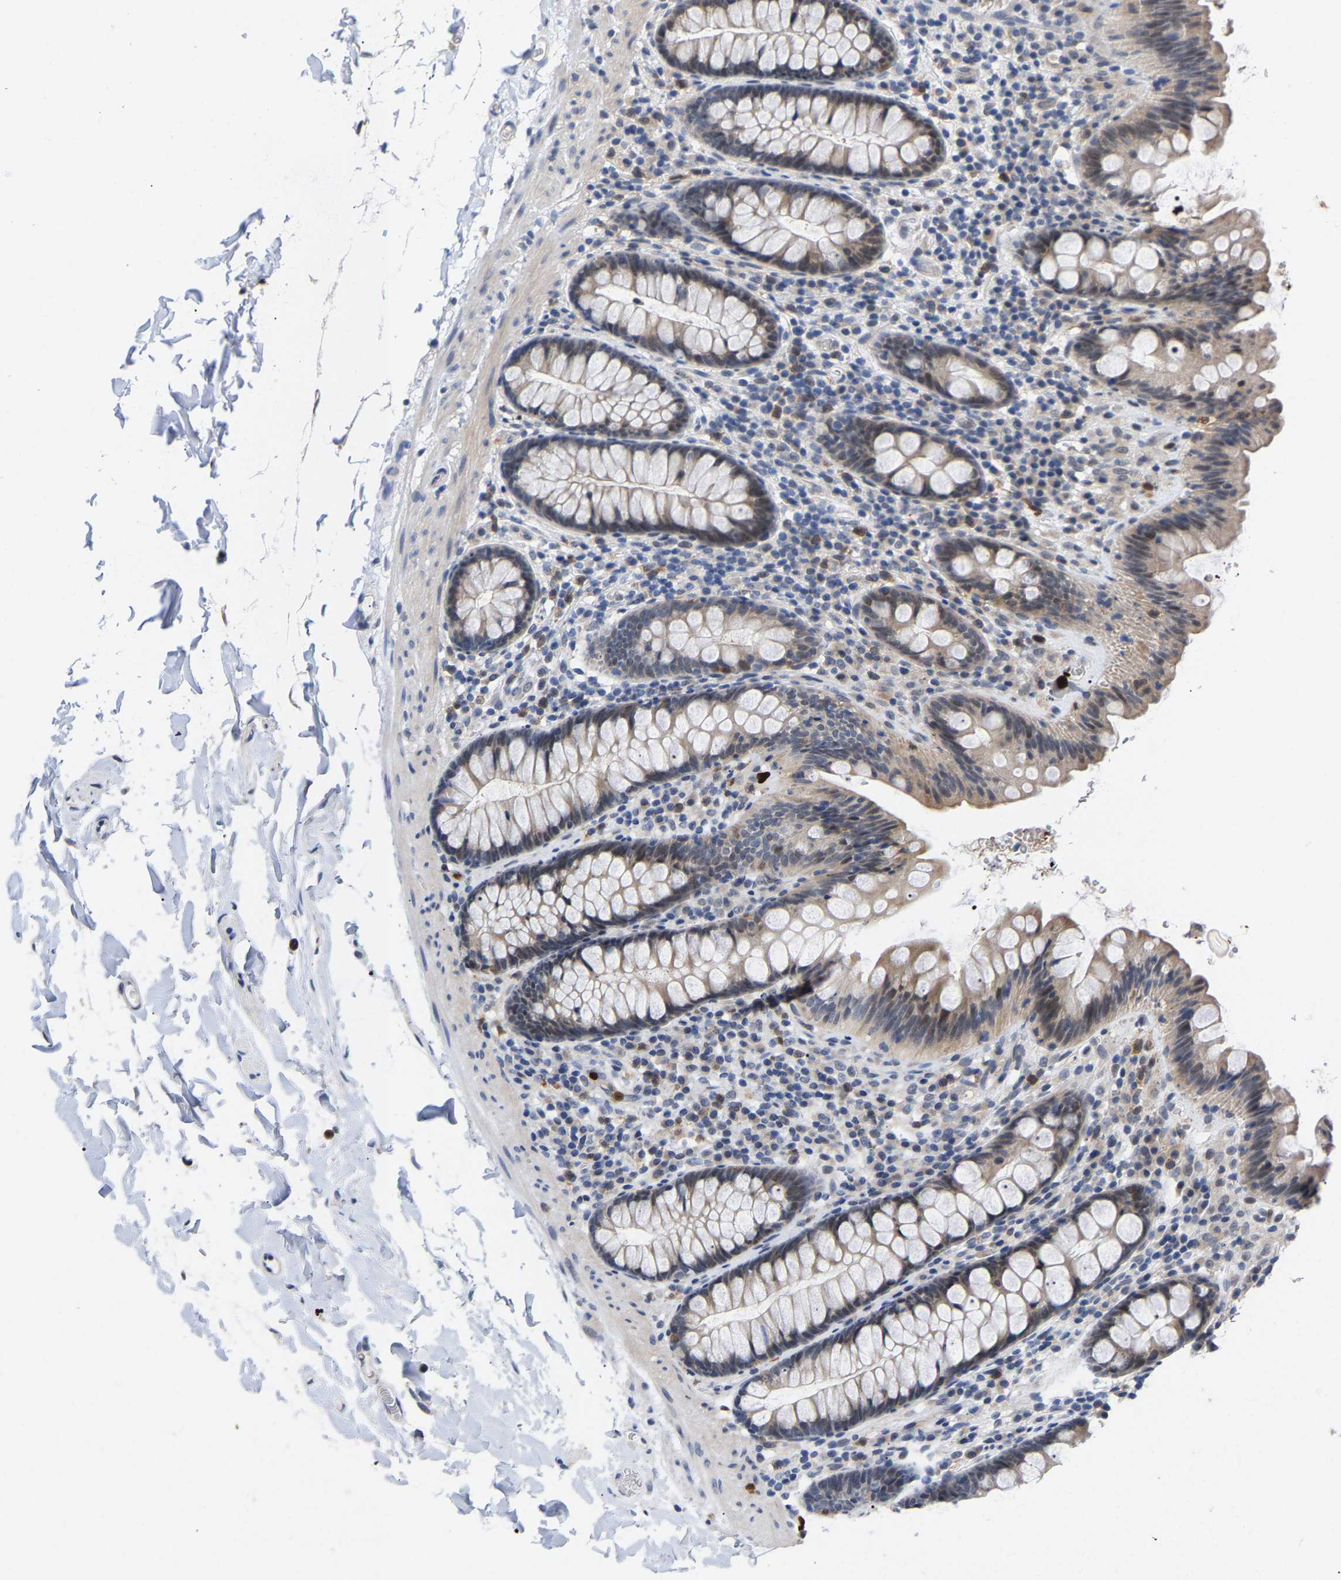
{"staining": {"intensity": "negative", "quantity": "none", "location": "none"}, "tissue": "colon", "cell_type": "Endothelial cells", "image_type": "normal", "snomed": [{"axis": "morphology", "description": "Normal tissue, NOS"}, {"axis": "topography", "description": "Colon"}], "caption": "Endothelial cells are negative for protein expression in benign human colon.", "gene": "TDRD7", "patient": {"sex": "female", "age": 80}}